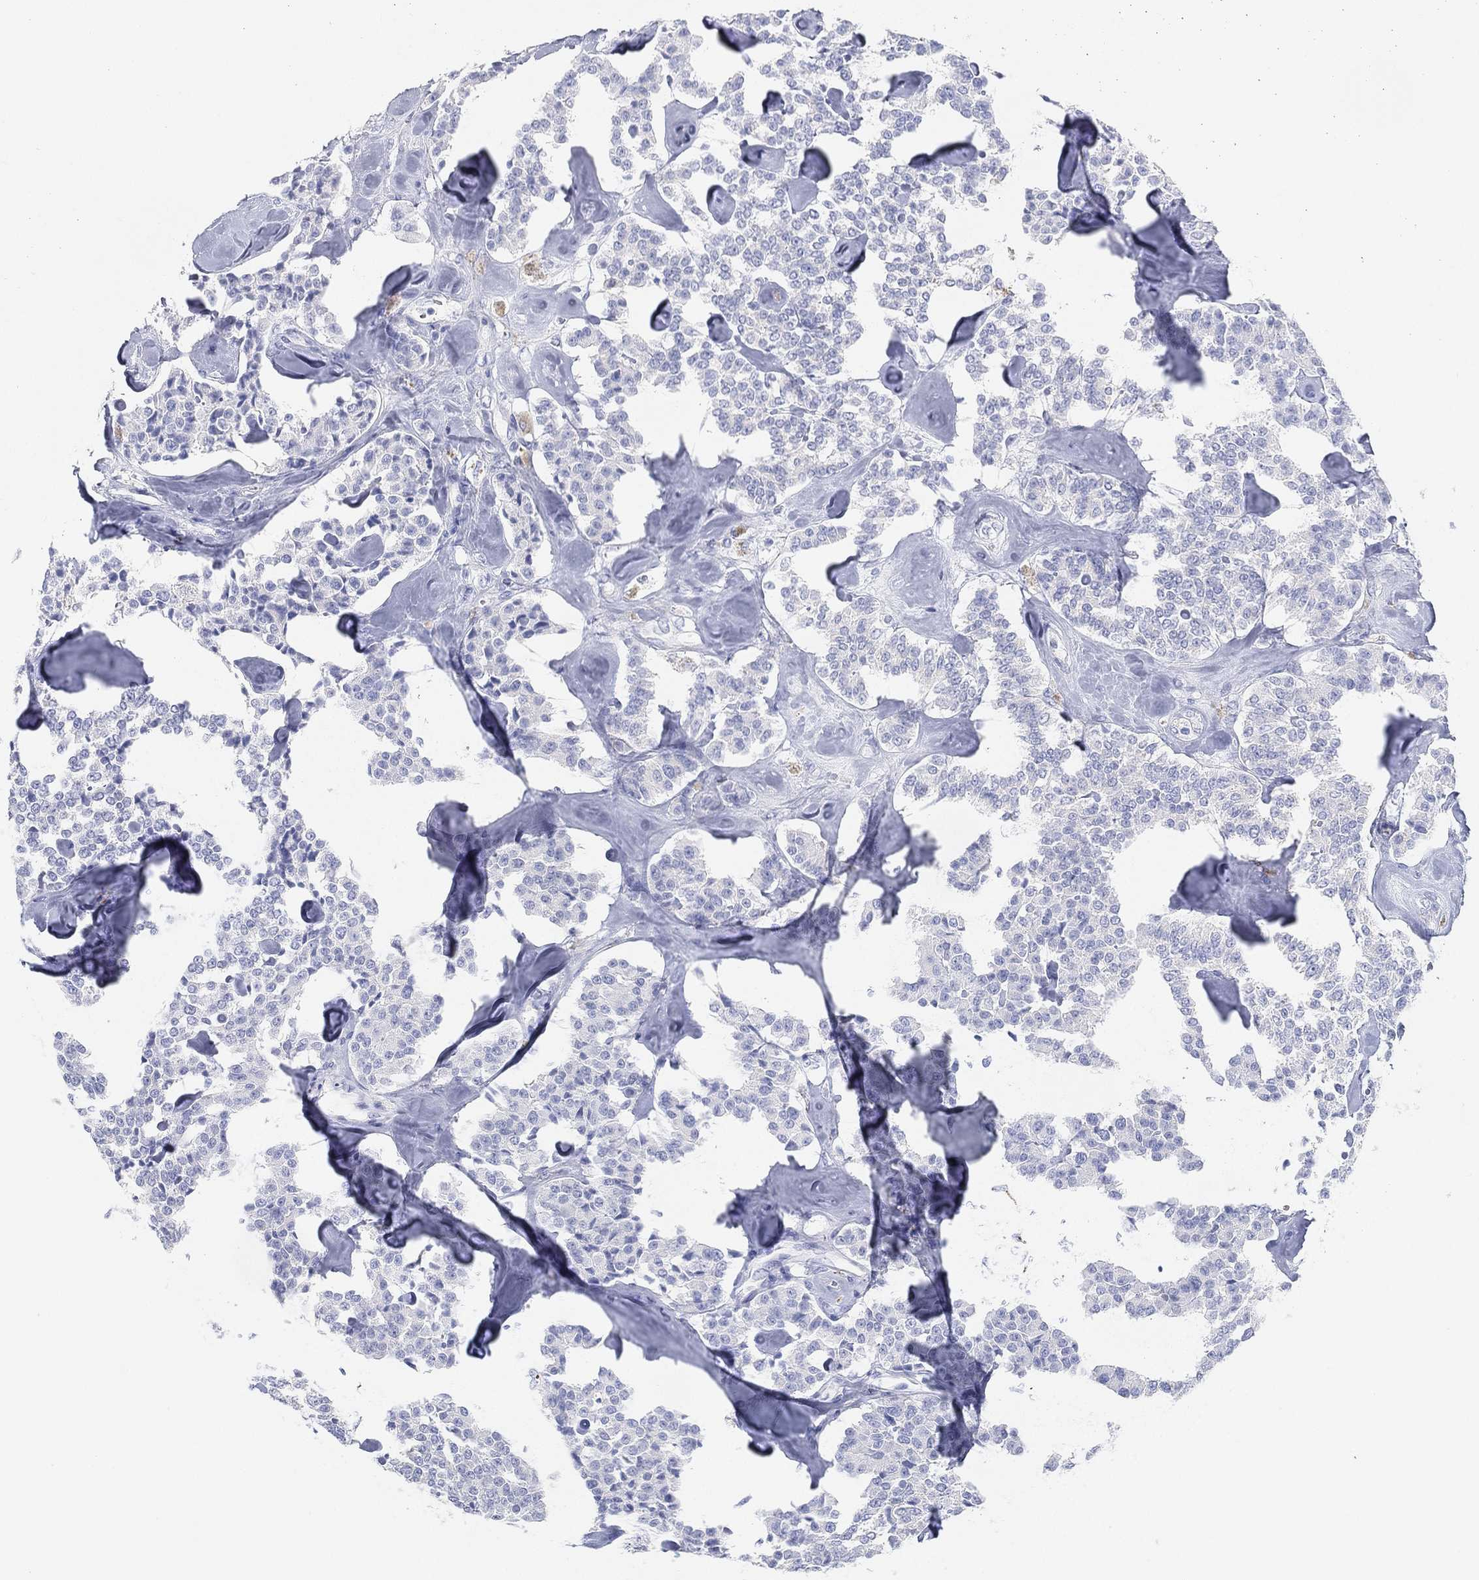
{"staining": {"intensity": "negative", "quantity": "none", "location": "none"}, "tissue": "carcinoid", "cell_type": "Tumor cells", "image_type": "cancer", "snomed": [{"axis": "morphology", "description": "Carcinoid, malignant, NOS"}, {"axis": "topography", "description": "Pancreas"}], "caption": "IHC image of carcinoid stained for a protein (brown), which reveals no staining in tumor cells.", "gene": "GPR61", "patient": {"sex": "male", "age": 41}}